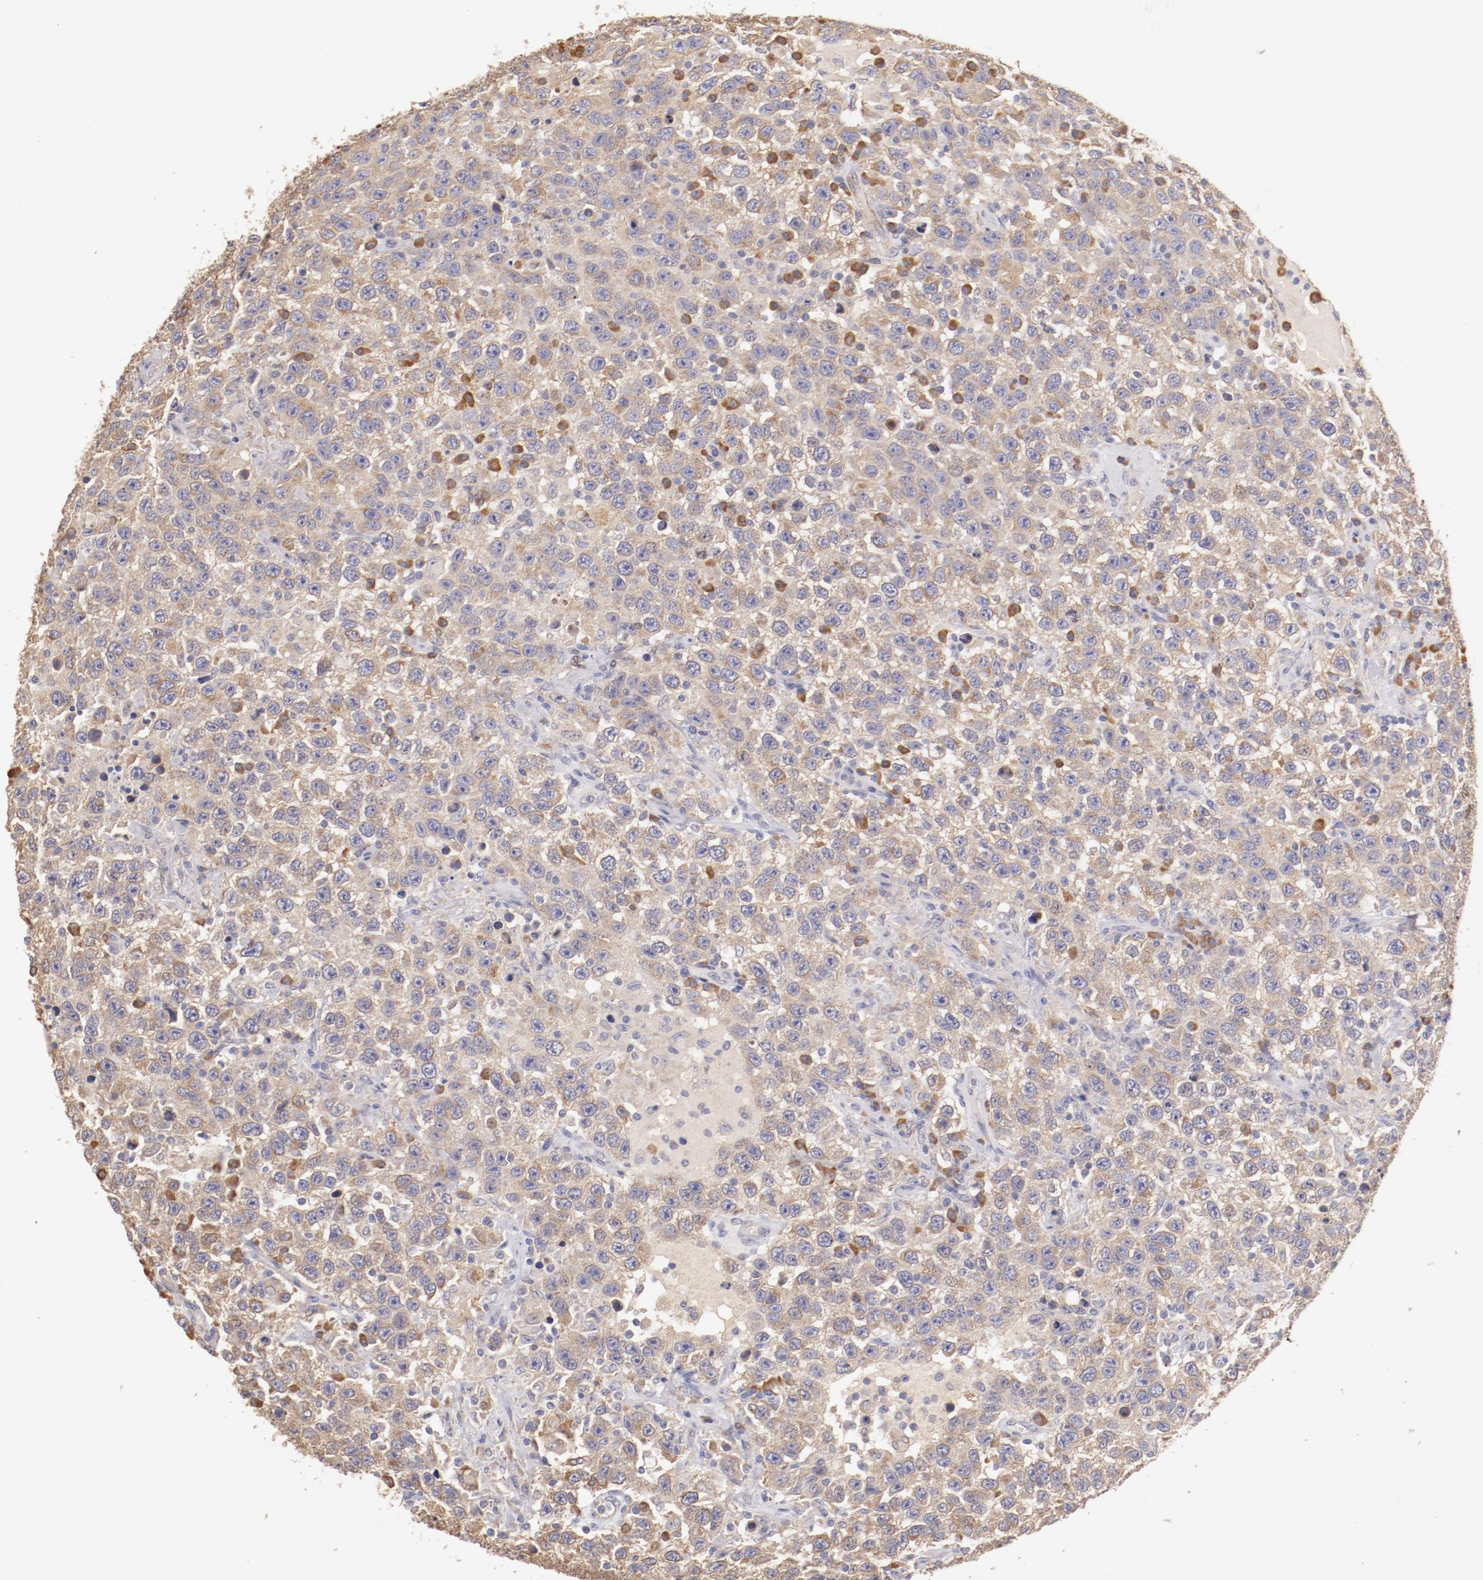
{"staining": {"intensity": "moderate", "quantity": ">75%", "location": "cytoplasmic/membranous"}, "tissue": "testis cancer", "cell_type": "Tumor cells", "image_type": "cancer", "snomed": [{"axis": "morphology", "description": "Seminoma, NOS"}, {"axis": "topography", "description": "Testis"}], "caption": "Moderate cytoplasmic/membranous staining is present in about >75% of tumor cells in testis cancer.", "gene": "ENTPD5", "patient": {"sex": "male", "age": 41}}